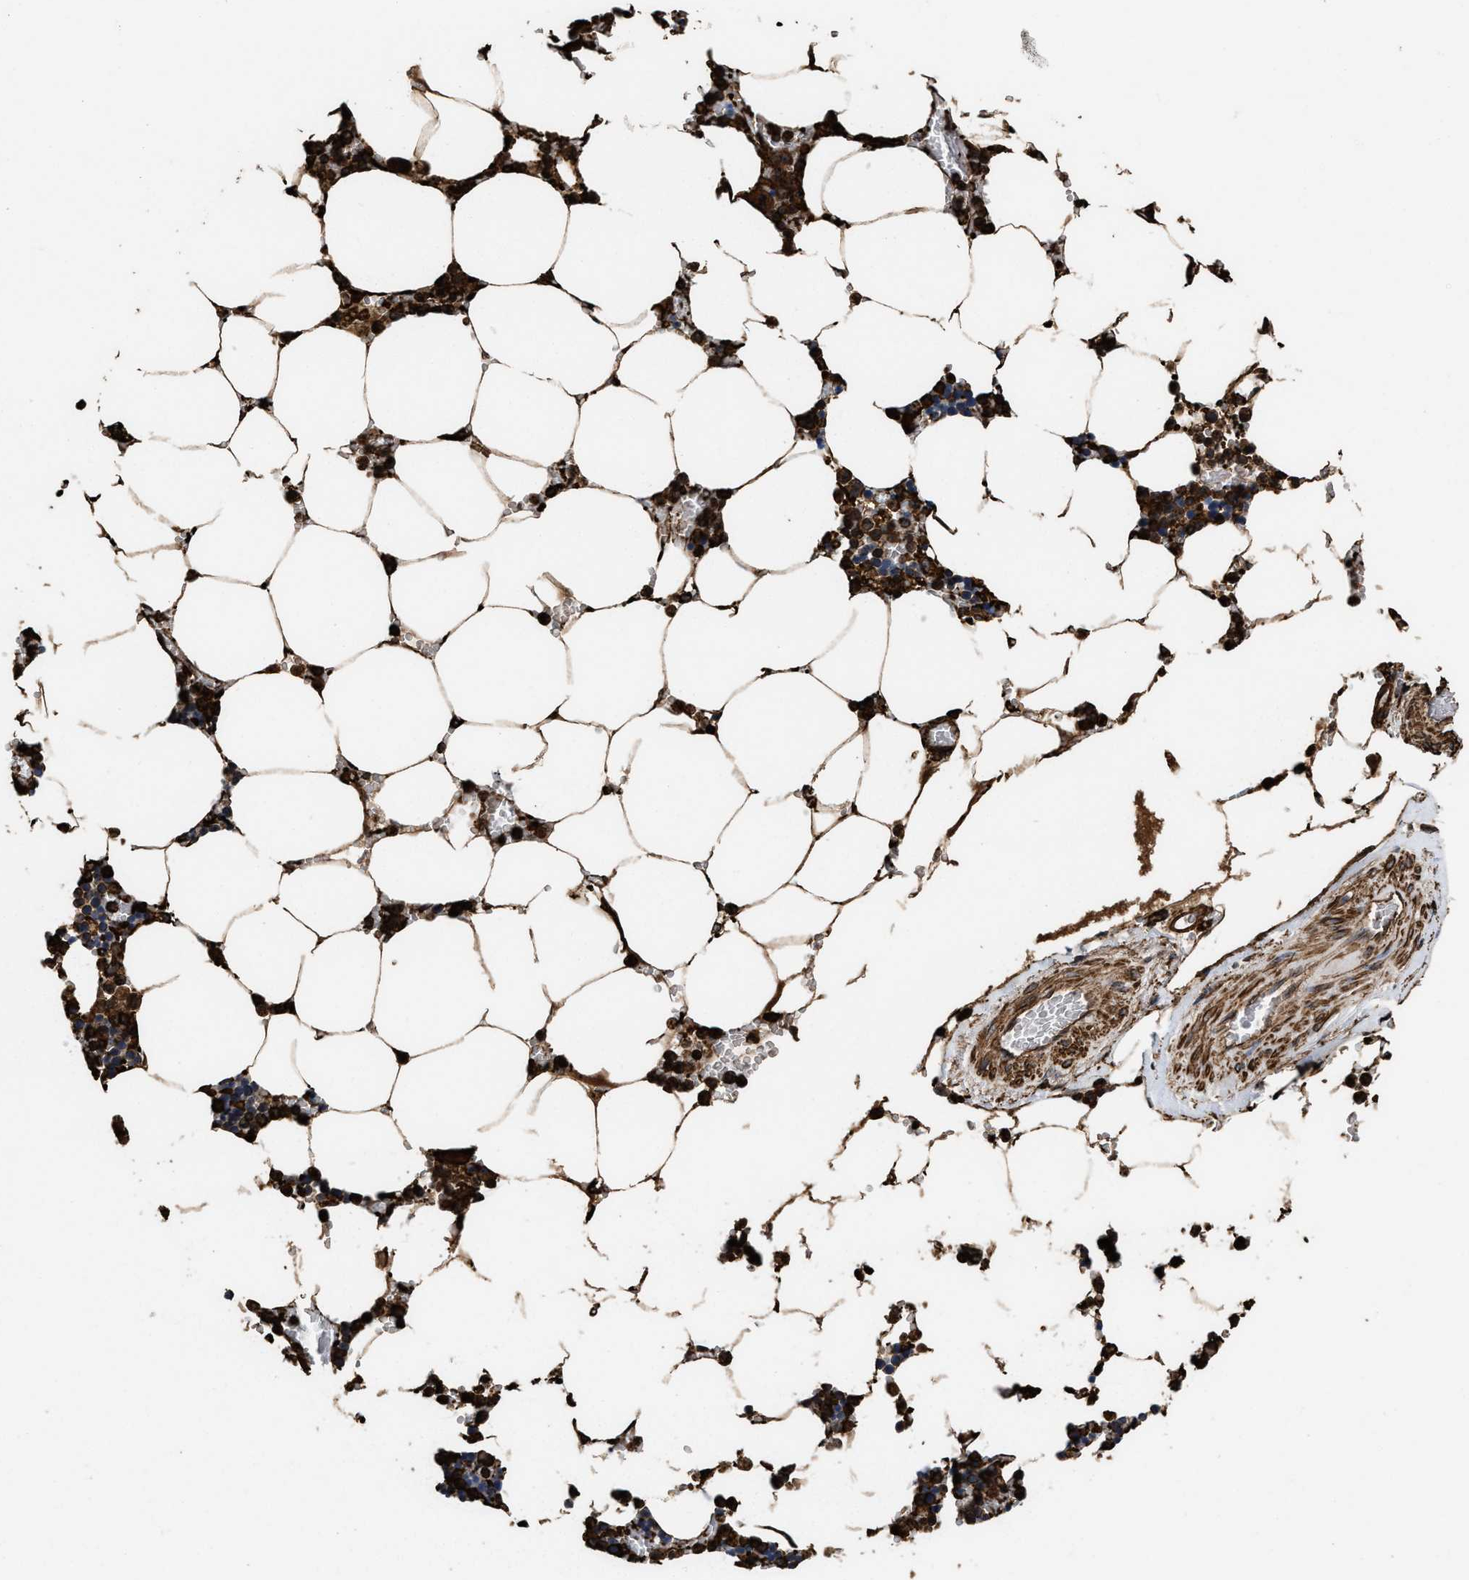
{"staining": {"intensity": "strong", "quantity": ">75%", "location": "cytoplasmic/membranous"}, "tissue": "bone marrow", "cell_type": "Hematopoietic cells", "image_type": "normal", "snomed": [{"axis": "morphology", "description": "Normal tissue, NOS"}, {"axis": "topography", "description": "Bone marrow"}], "caption": "Hematopoietic cells exhibit high levels of strong cytoplasmic/membranous positivity in about >75% of cells in benign human bone marrow. Immunohistochemistry stains the protein of interest in brown and the nuclei are stained blue.", "gene": "KBTBD2", "patient": {"sex": "male", "age": 70}}